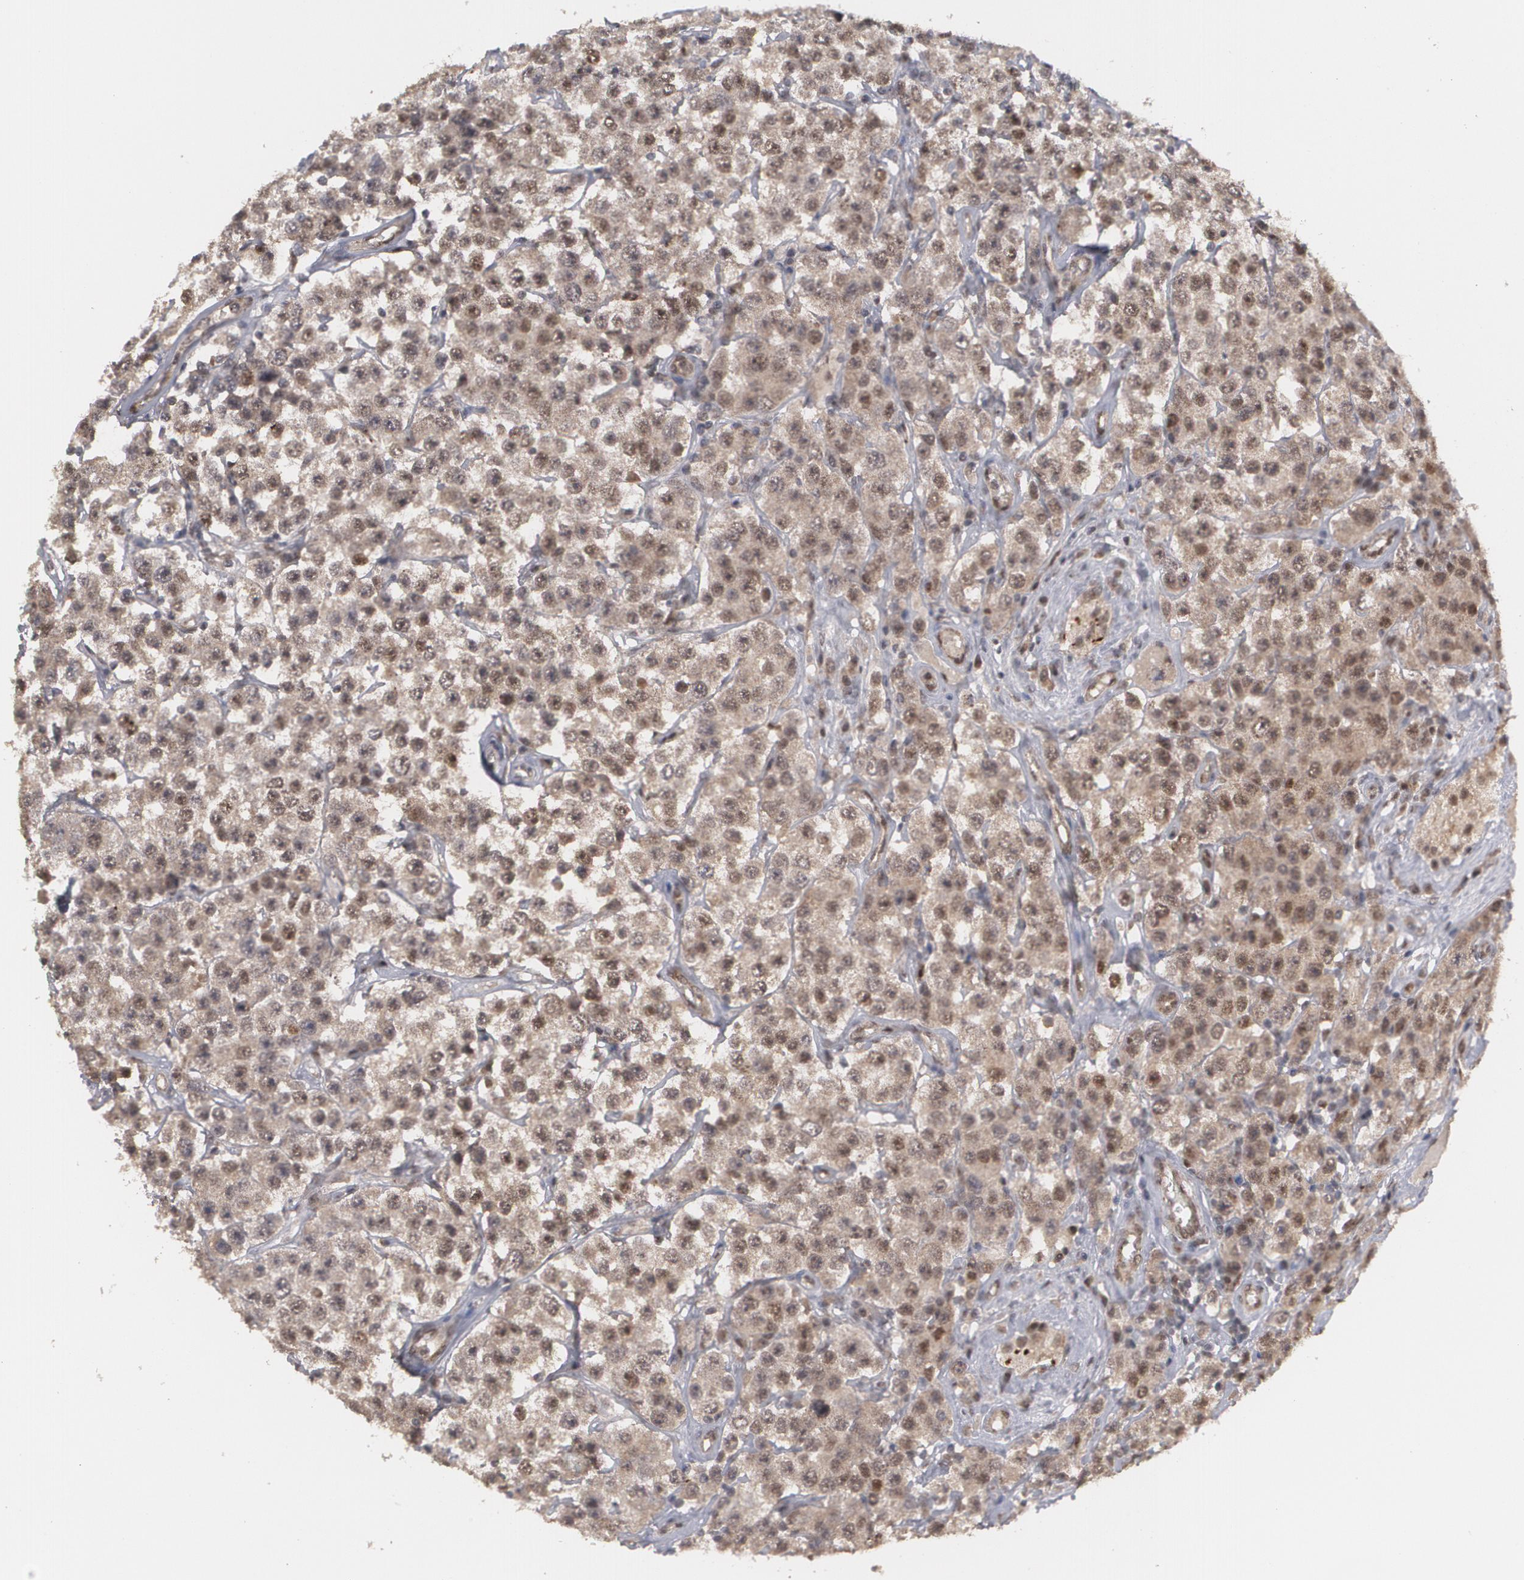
{"staining": {"intensity": "moderate", "quantity": ">75%", "location": "nuclear"}, "tissue": "testis cancer", "cell_type": "Tumor cells", "image_type": "cancer", "snomed": [{"axis": "morphology", "description": "Seminoma, NOS"}, {"axis": "topography", "description": "Testis"}], "caption": "Human testis cancer (seminoma) stained with a protein marker exhibits moderate staining in tumor cells.", "gene": "INTS6", "patient": {"sex": "male", "age": 52}}